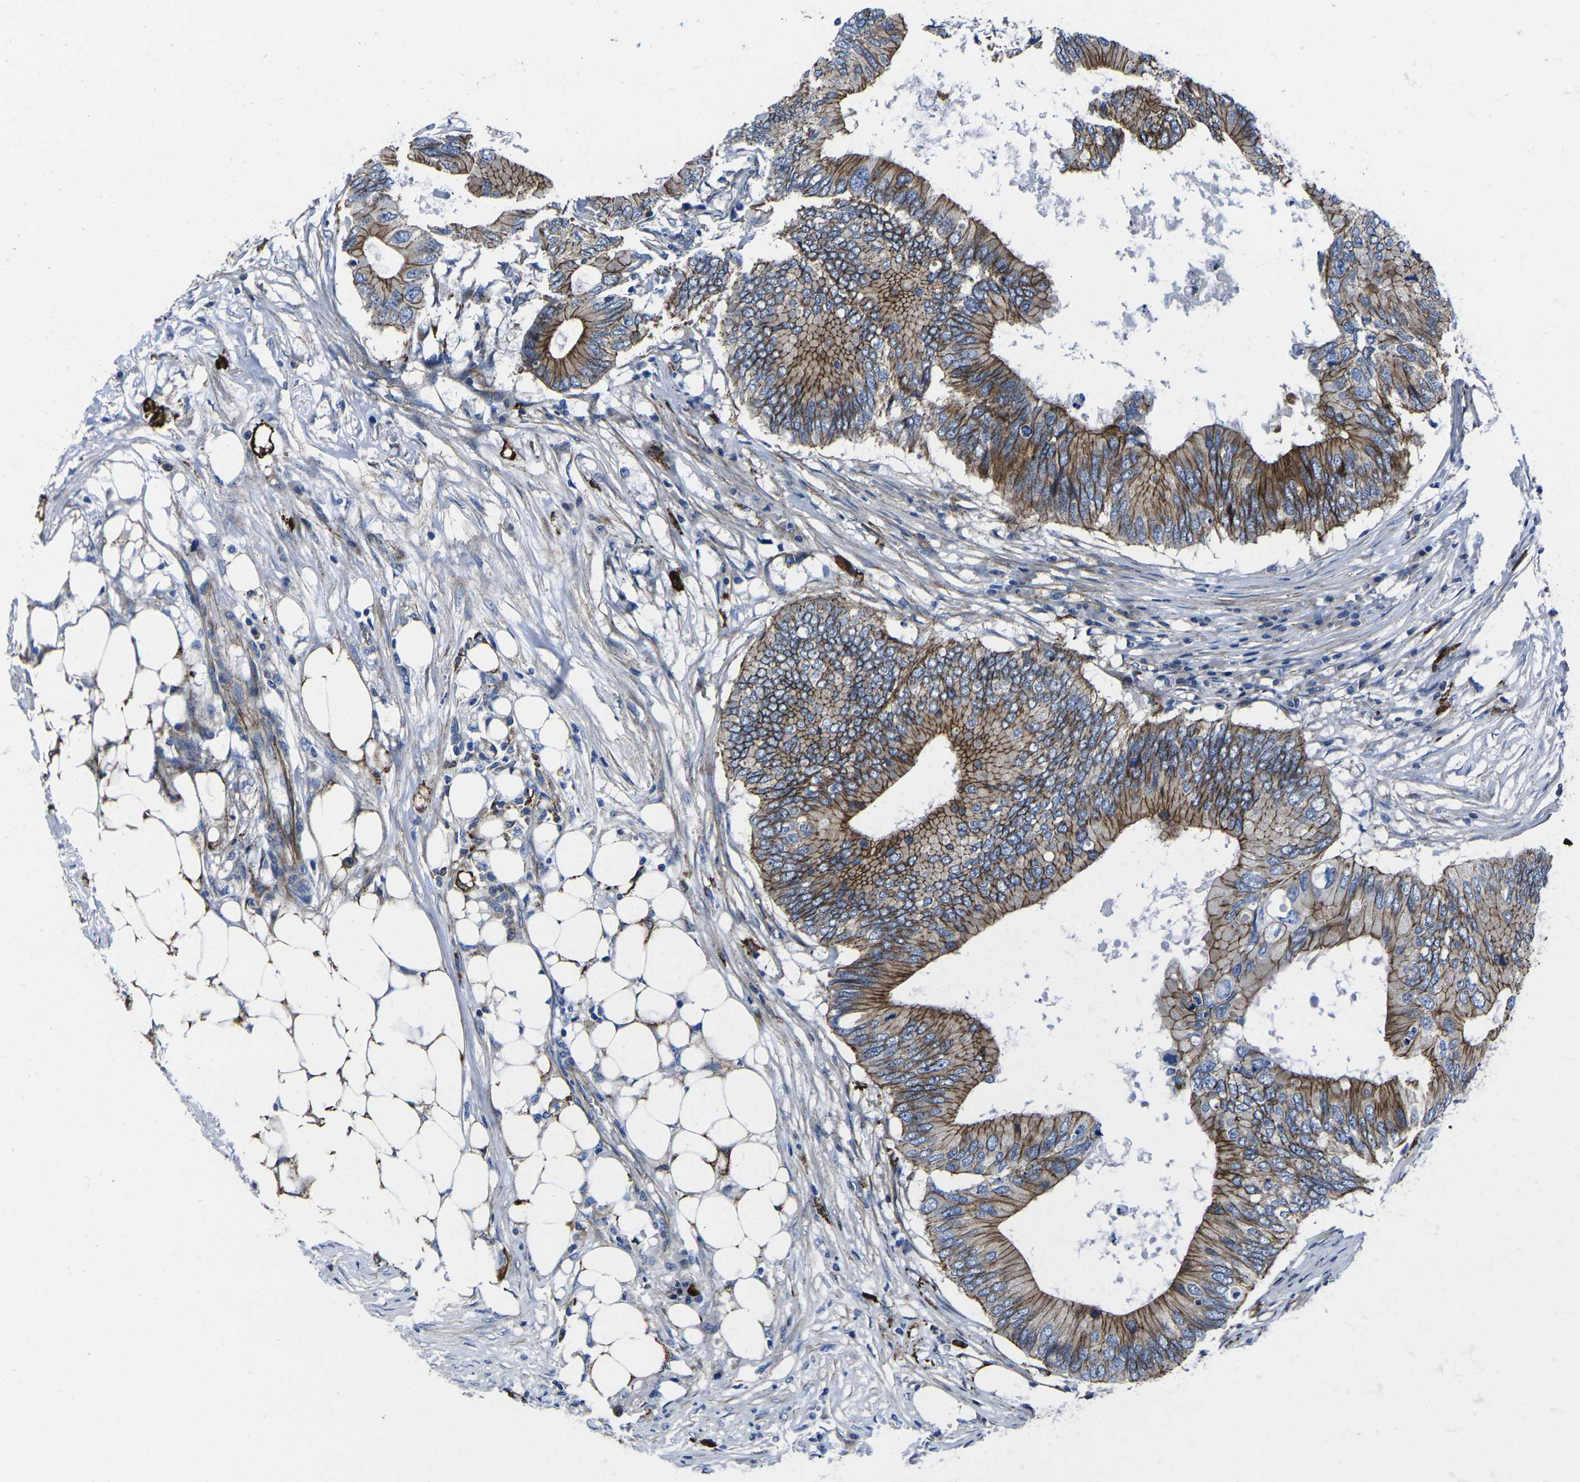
{"staining": {"intensity": "strong", "quantity": ">75%", "location": "cytoplasmic/membranous"}, "tissue": "colorectal cancer", "cell_type": "Tumor cells", "image_type": "cancer", "snomed": [{"axis": "morphology", "description": "Adenocarcinoma, NOS"}, {"axis": "topography", "description": "Colon"}], "caption": "Colorectal cancer (adenocarcinoma) stained for a protein displays strong cytoplasmic/membranous positivity in tumor cells.", "gene": "NUMB", "patient": {"sex": "male", "age": 71}}